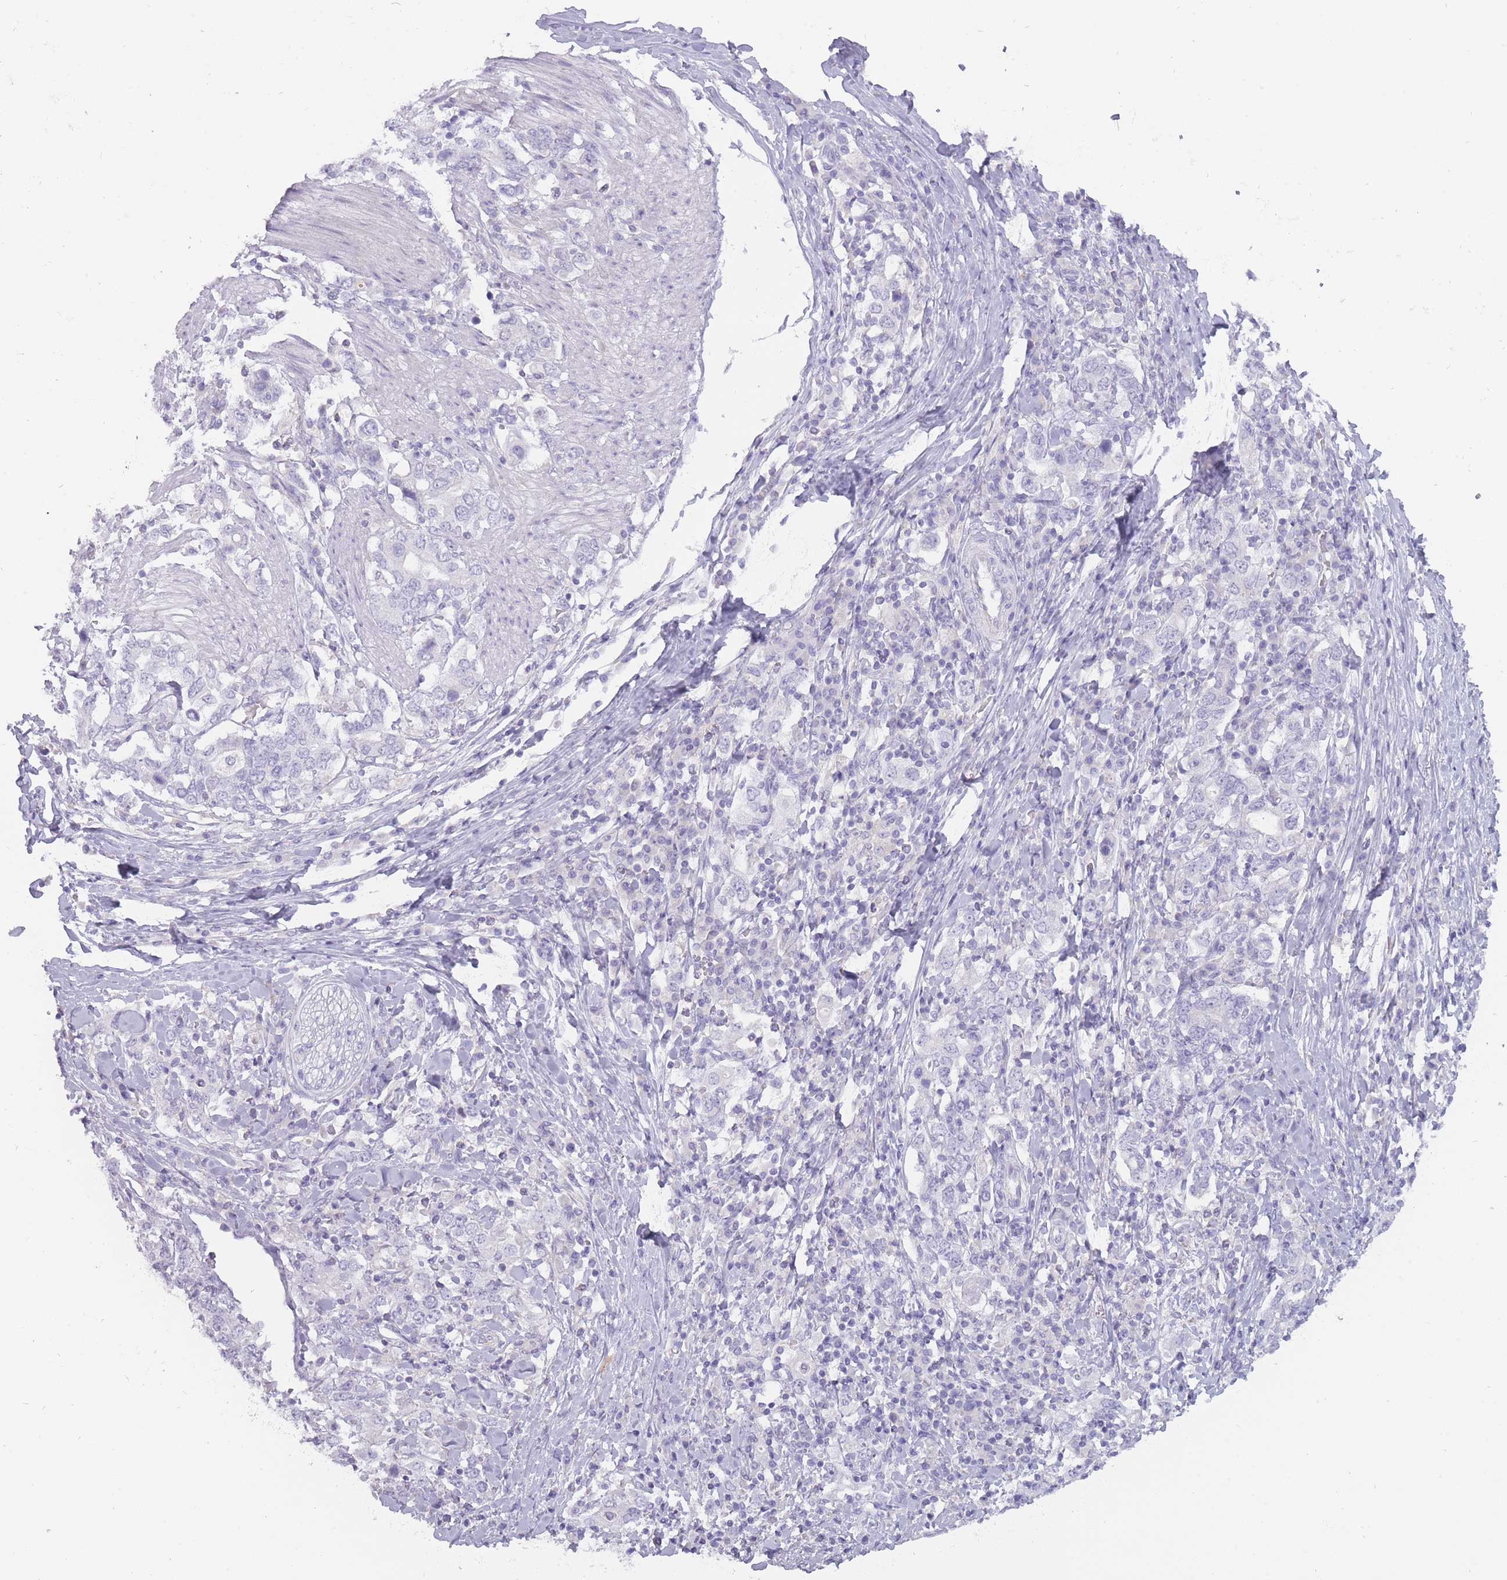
{"staining": {"intensity": "negative", "quantity": "none", "location": "none"}, "tissue": "stomach cancer", "cell_type": "Tumor cells", "image_type": "cancer", "snomed": [{"axis": "morphology", "description": "Adenocarcinoma, NOS"}, {"axis": "topography", "description": "Stomach, upper"}, {"axis": "topography", "description": "Stomach"}], "caption": "Stomach adenocarcinoma was stained to show a protein in brown. There is no significant staining in tumor cells. (DAB (3,3'-diaminobenzidine) immunohistochemistry (IHC) visualized using brightfield microscopy, high magnification).", "gene": "BDKRB2", "patient": {"sex": "male", "age": 62}}